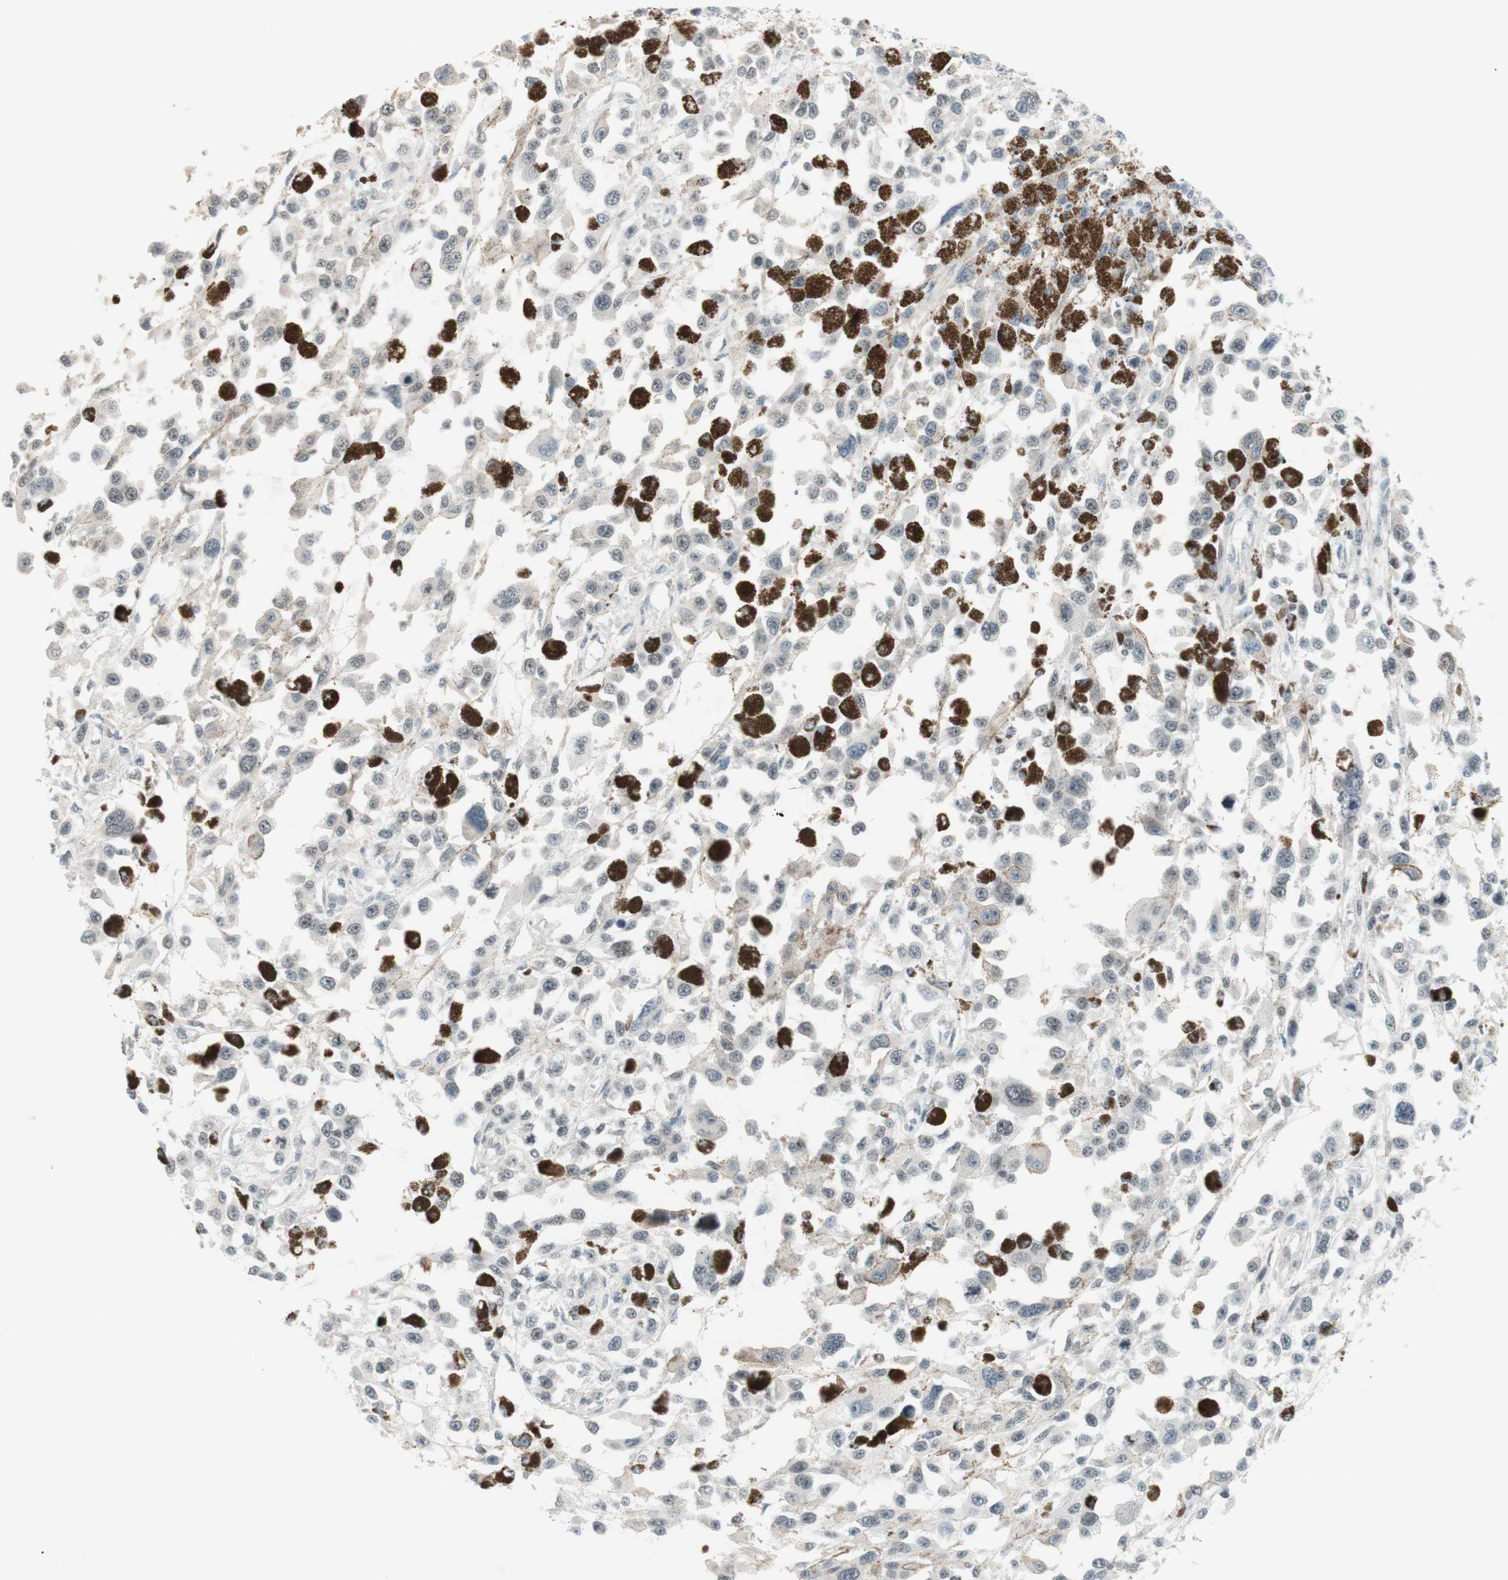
{"staining": {"intensity": "weak", "quantity": "<25%", "location": "nuclear"}, "tissue": "melanoma", "cell_type": "Tumor cells", "image_type": "cancer", "snomed": [{"axis": "morphology", "description": "Malignant melanoma, Metastatic site"}, {"axis": "topography", "description": "Lymph node"}], "caption": "Protein analysis of malignant melanoma (metastatic site) displays no significant positivity in tumor cells.", "gene": "JPH1", "patient": {"sex": "male", "age": 59}}